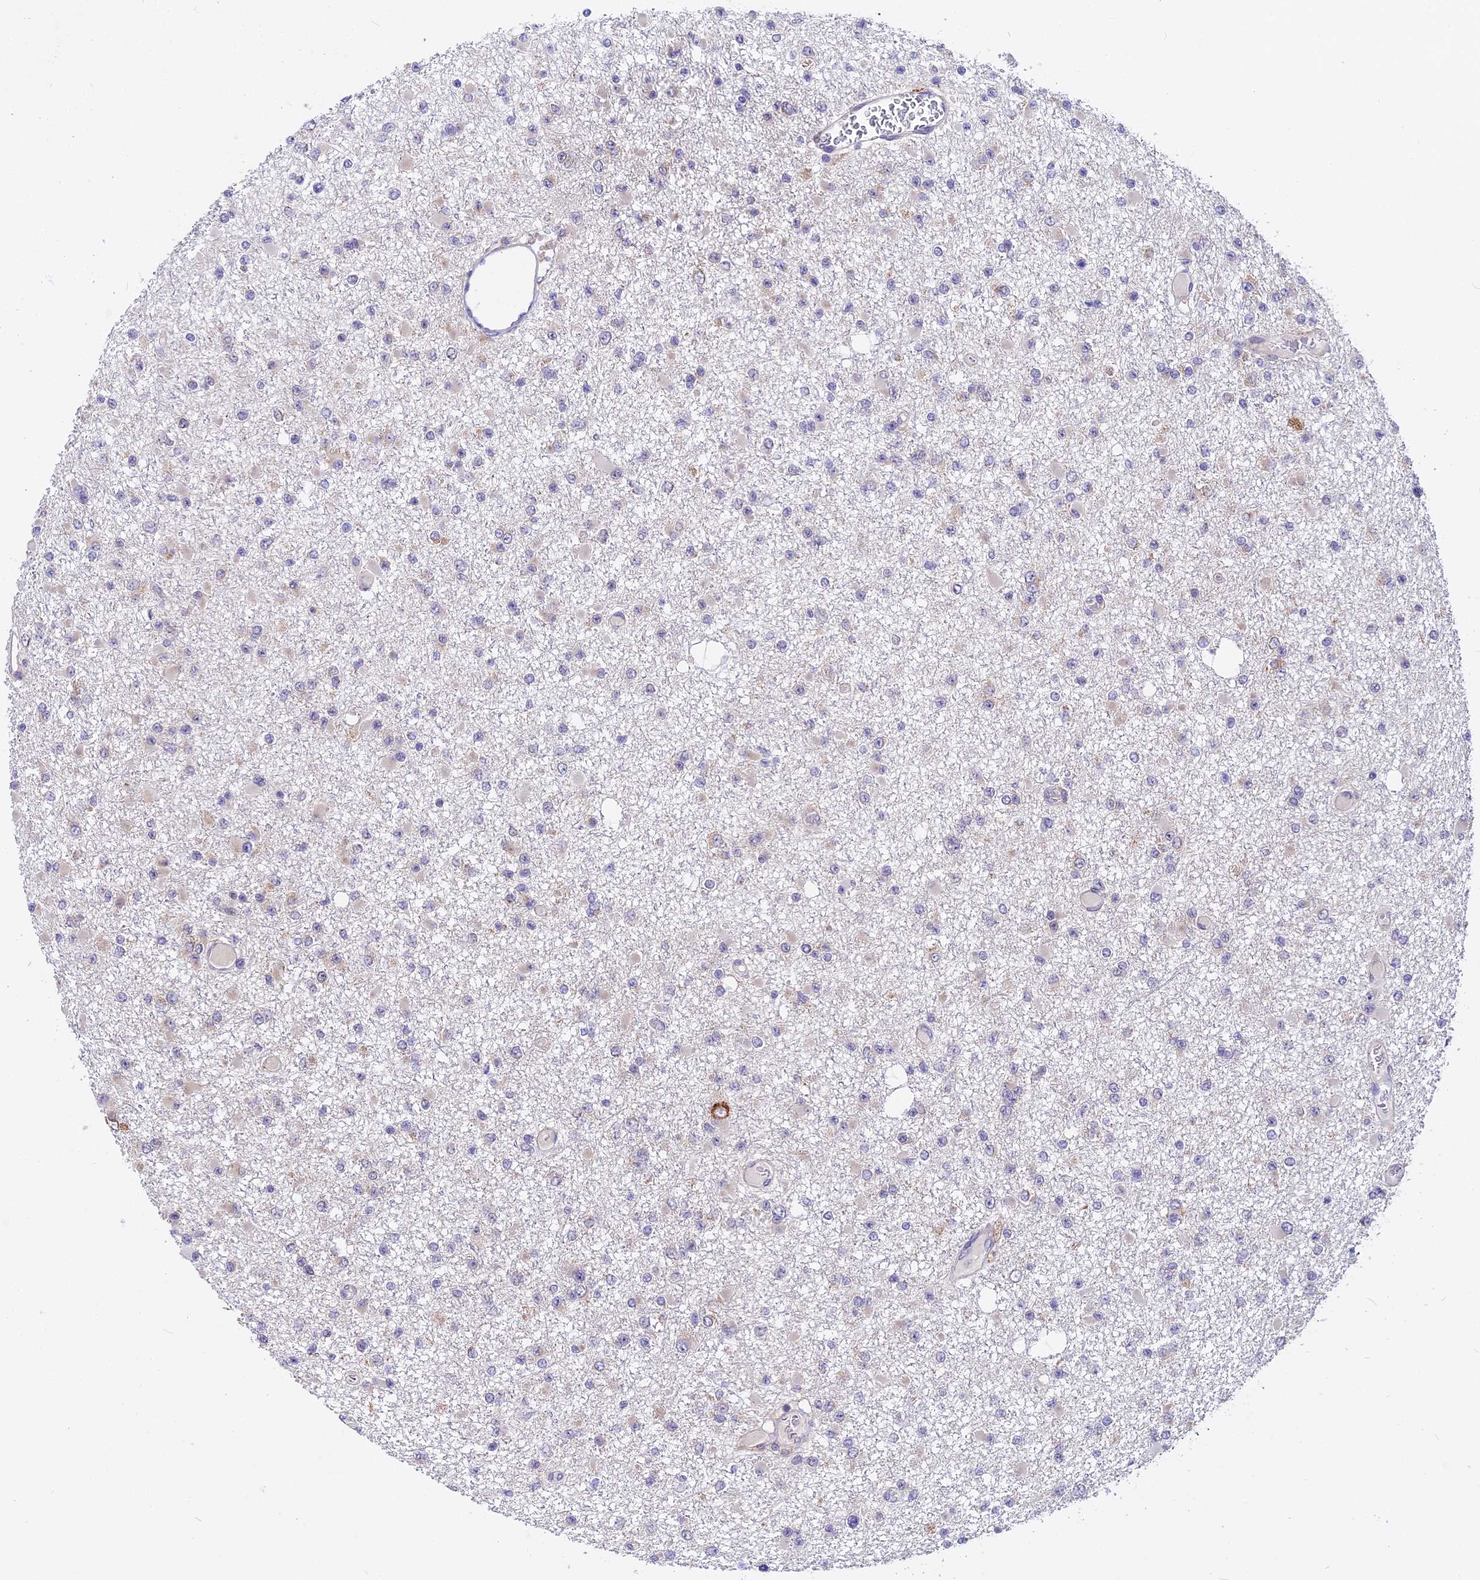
{"staining": {"intensity": "negative", "quantity": "none", "location": "none"}, "tissue": "glioma", "cell_type": "Tumor cells", "image_type": "cancer", "snomed": [{"axis": "morphology", "description": "Glioma, malignant, Low grade"}, {"axis": "topography", "description": "Brain"}], "caption": "The micrograph shows no significant expression in tumor cells of malignant glioma (low-grade). (Brightfield microscopy of DAB immunohistochemistry (IHC) at high magnification).", "gene": "GNPTAB", "patient": {"sex": "female", "age": 22}}